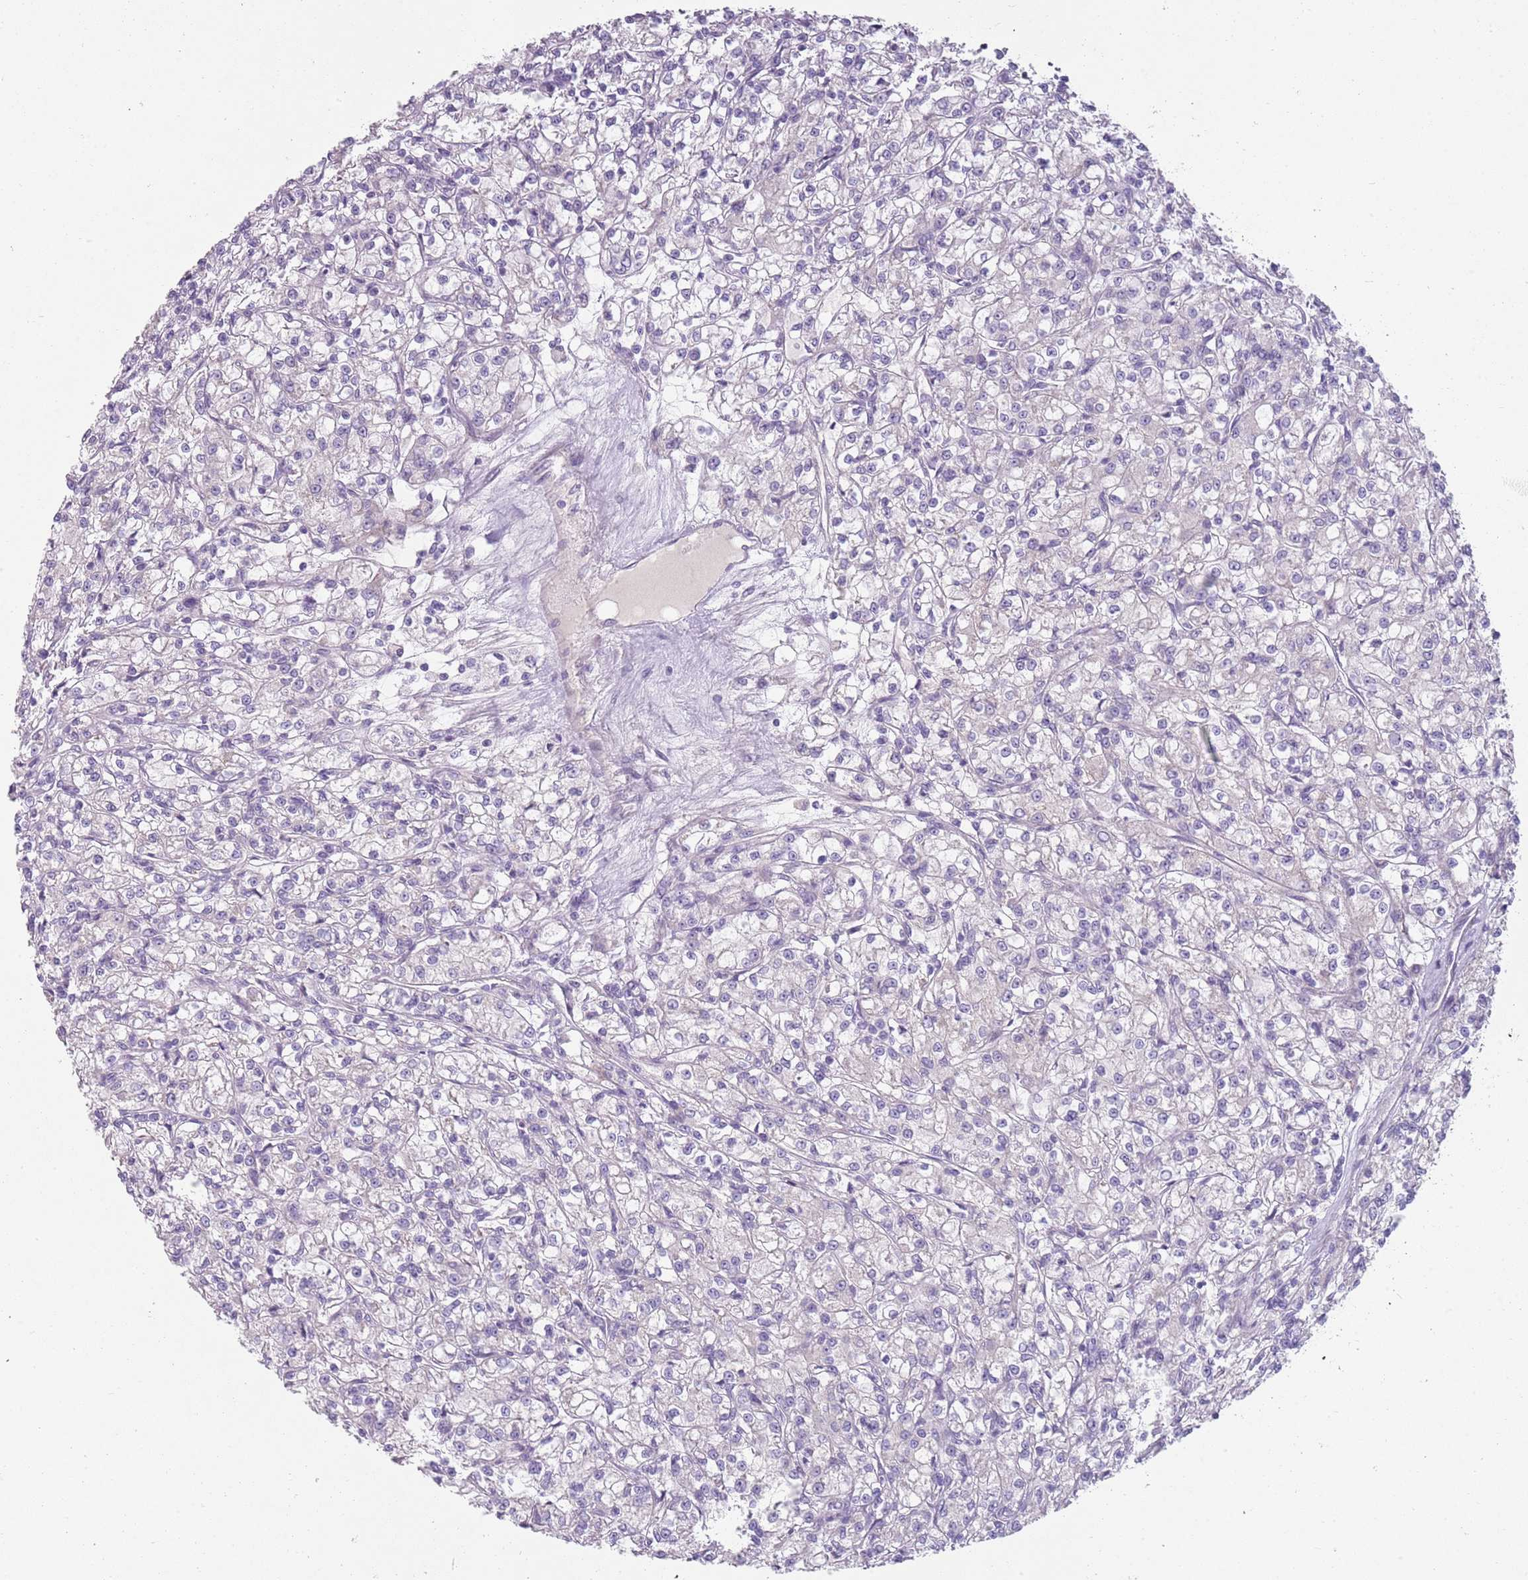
{"staining": {"intensity": "negative", "quantity": "none", "location": "none"}, "tissue": "renal cancer", "cell_type": "Tumor cells", "image_type": "cancer", "snomed": [{"axis": "morphology", "description": "Adenocarcinoma, NOS"}, {"axis": "topography", "description": "Kidney"}], "caption": "A photomicrograph of renal adenocarcinoma stained for a protein demonstrates no brown staining in tumor cells.", "gene": "ZNF583", "patient": {"sex": "female", "age": 59}}